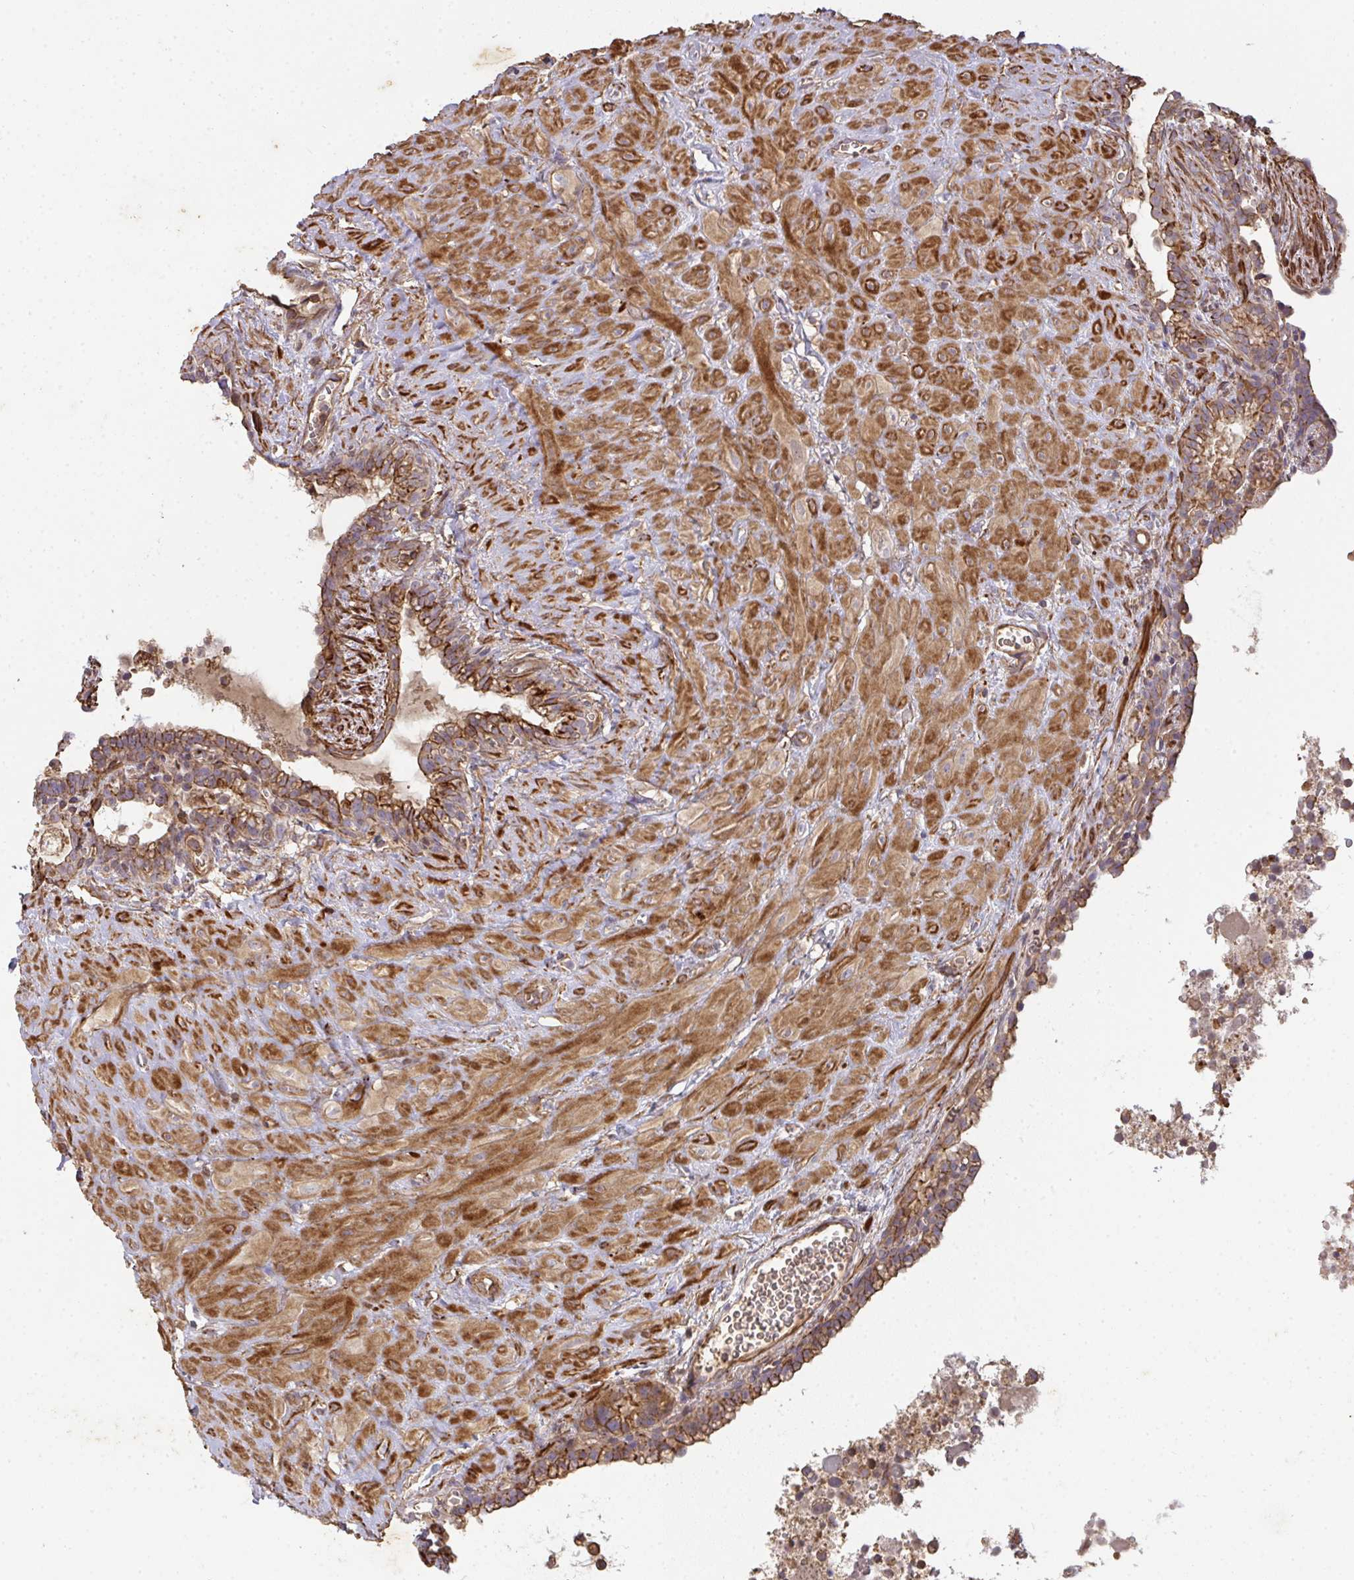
{"staining": {"intensity": "moderate", "quantity": ">75%", "location": "cytoplasmic/membranous"}, "tissue": "seminal vesicle", "cell_type": "Glandular cells", "image_type": "normal", "snomed": [{"axis": "morphology", "description": "Normal tissue, NOS"}, {"axis": "topography", "description": "Seminal veicle"}], "caption": "Protein staining demonstrates moderate cytoplasmic/membranous staining in about >75% of glandular cells in unremarkable seminal vesicle. (DAB IHC with brightfield microscopy, high magnification).", "gene": "TNMD", "patient": {"sex": "male", "age": 76}}